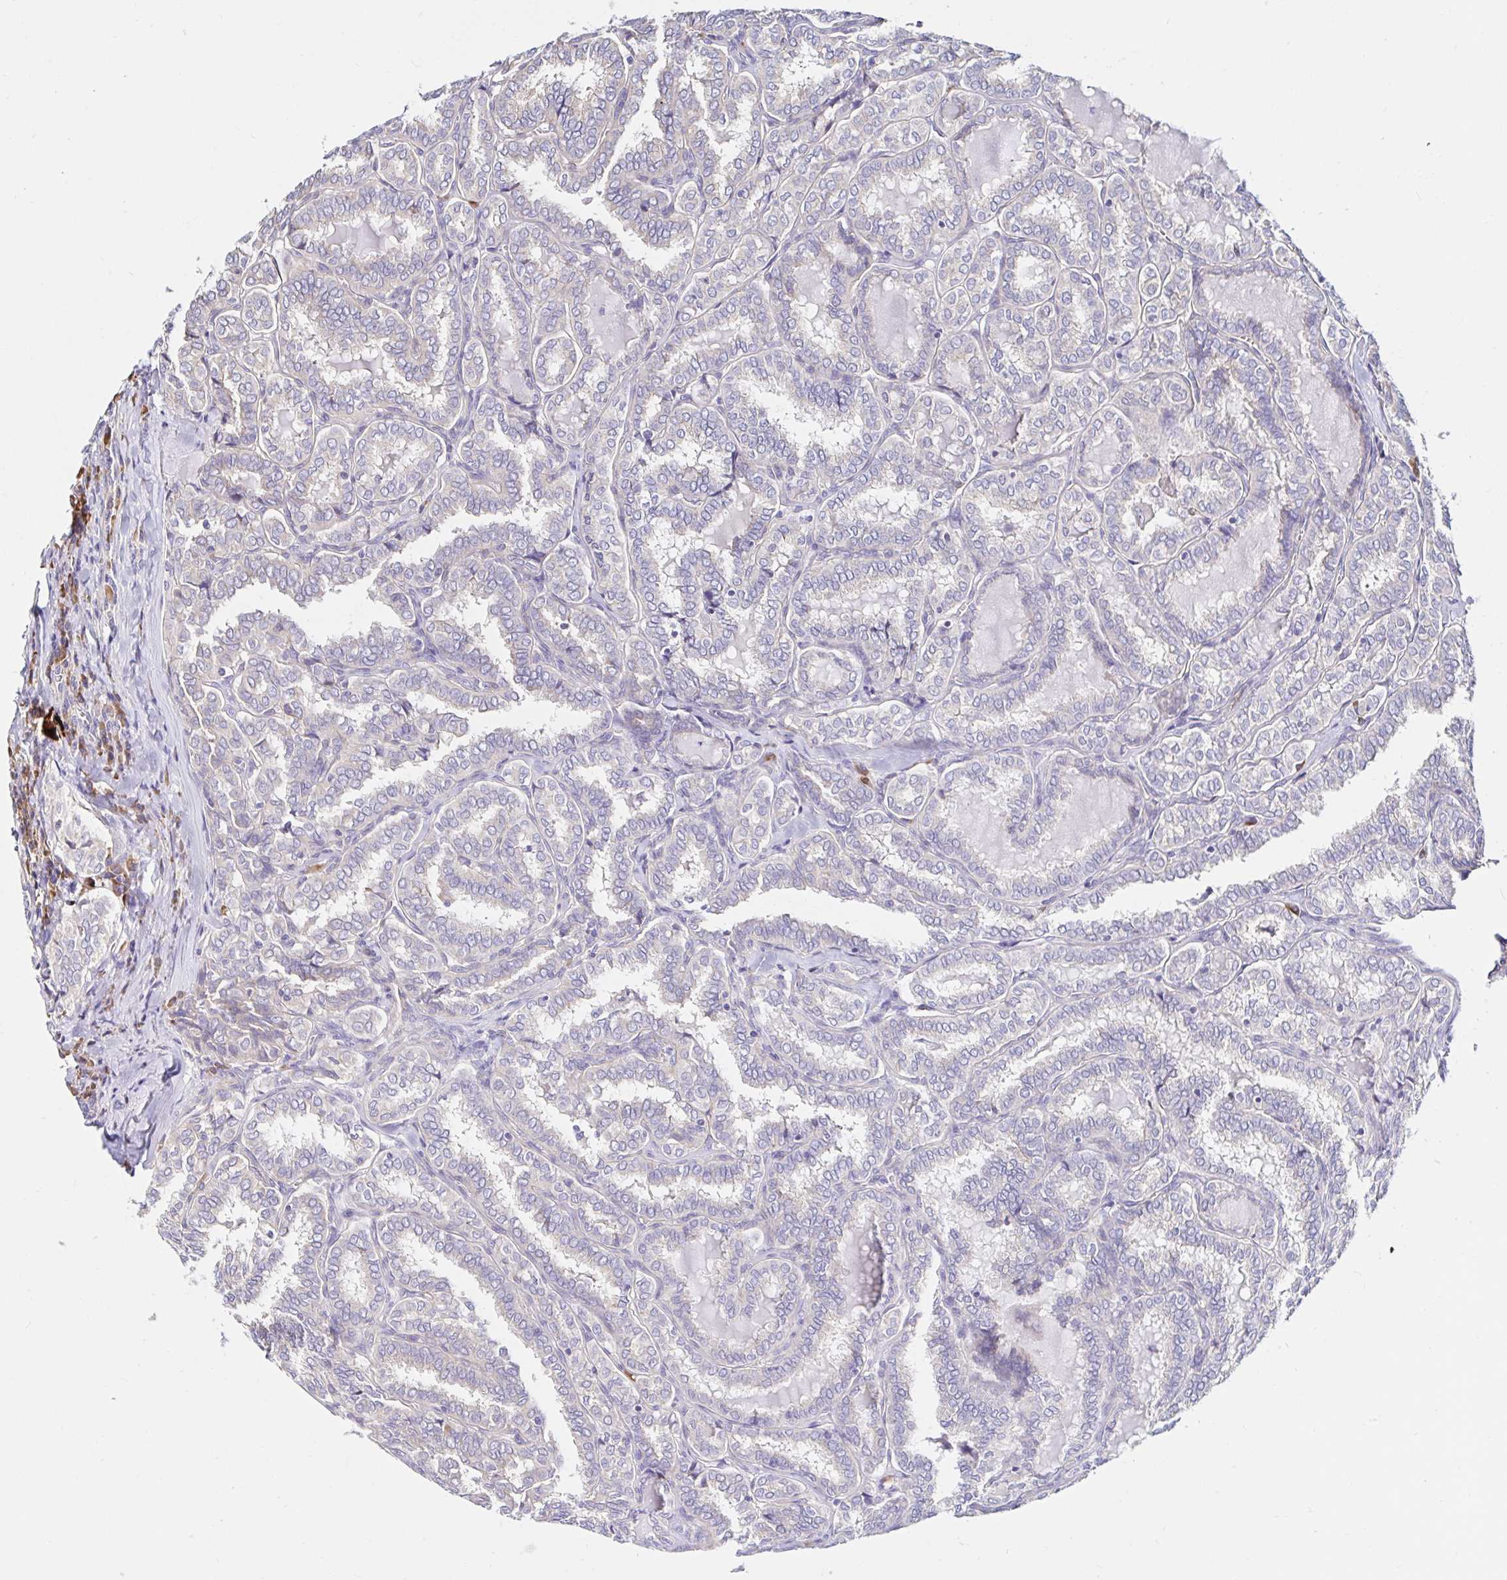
{"staining": {"intensity": "negative", "quantity": "none", "location": "none"}, "tissue": "thyroid cancer", "cell_type": "Tumor cells", "image_type": "cancer", "snomed": [{"axis": "morphology", "description": "Papillary adenocarcinoma, NOS"}, {"axis": "topography", "description": "Thyroid gland"}], "caption": "Papillary adenocarcinoma (thyroid) was stained to show a protein in brown. There is no significant positivity in tumor cells.", "gene": "VSIG2", "patient": {"sex": "female", "age": 30}}